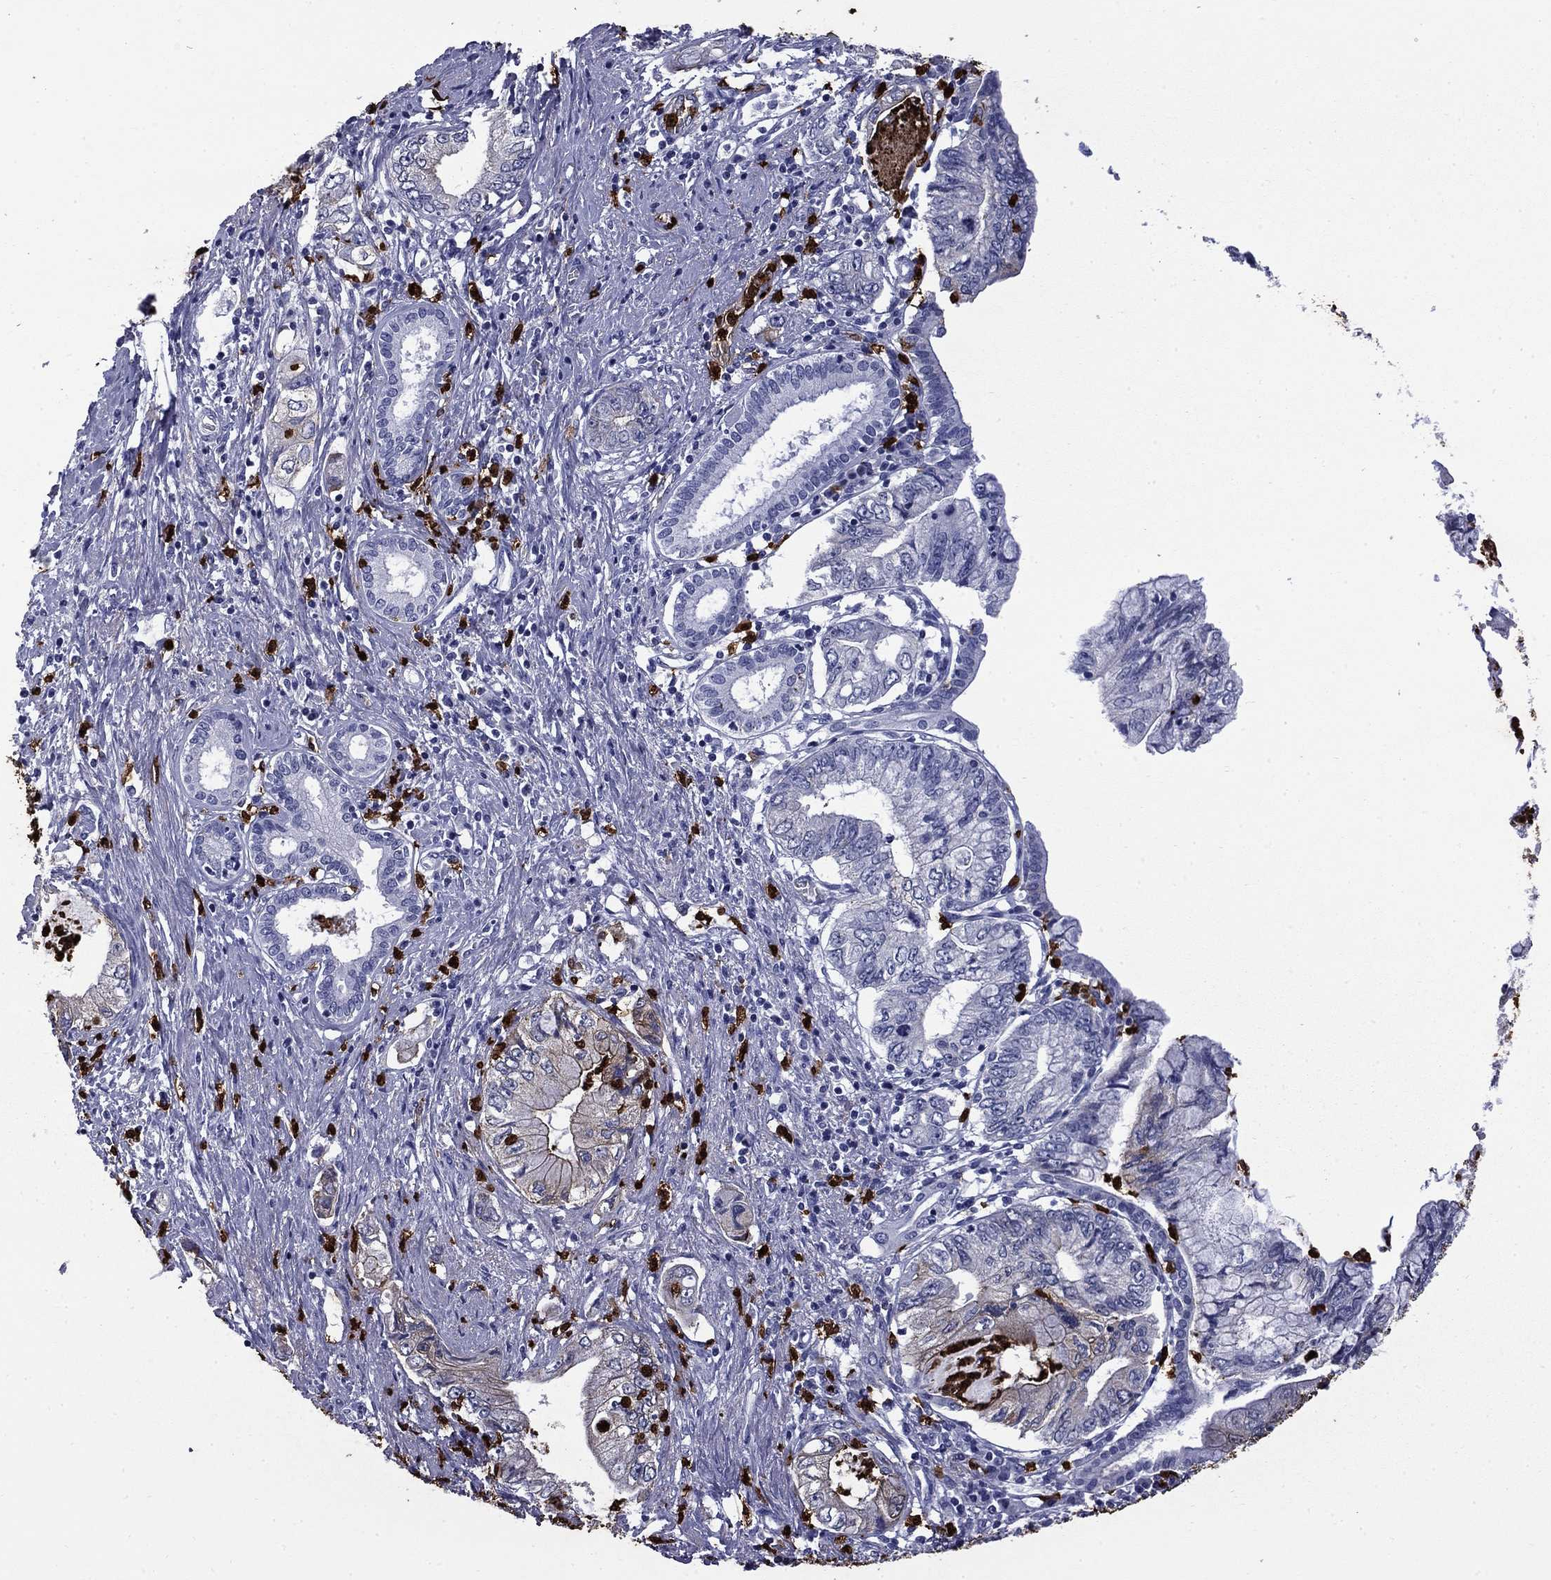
{"staining": {"intensity": "negative", "quantity": "none", "location": "none"}, "tissue": "pancreatic cancer", "cell_type": "Tumor cells", "image_type": "cancer", "snomed": [{"axis": "morphology", "description": "Adenocarcinoma, NOS"}, {"axis": "topography", "description": "Pancreas"}], "caption": "A photomicrograph of pancreatic cancer stained for a protein shows no brown staining in tumor cells. (DAB (3,3'-diaminobenzidine) IHC with hematoxylin counter stain).", "gene": "TRIM29", "patient": {"sex": "female", "age": 73}}